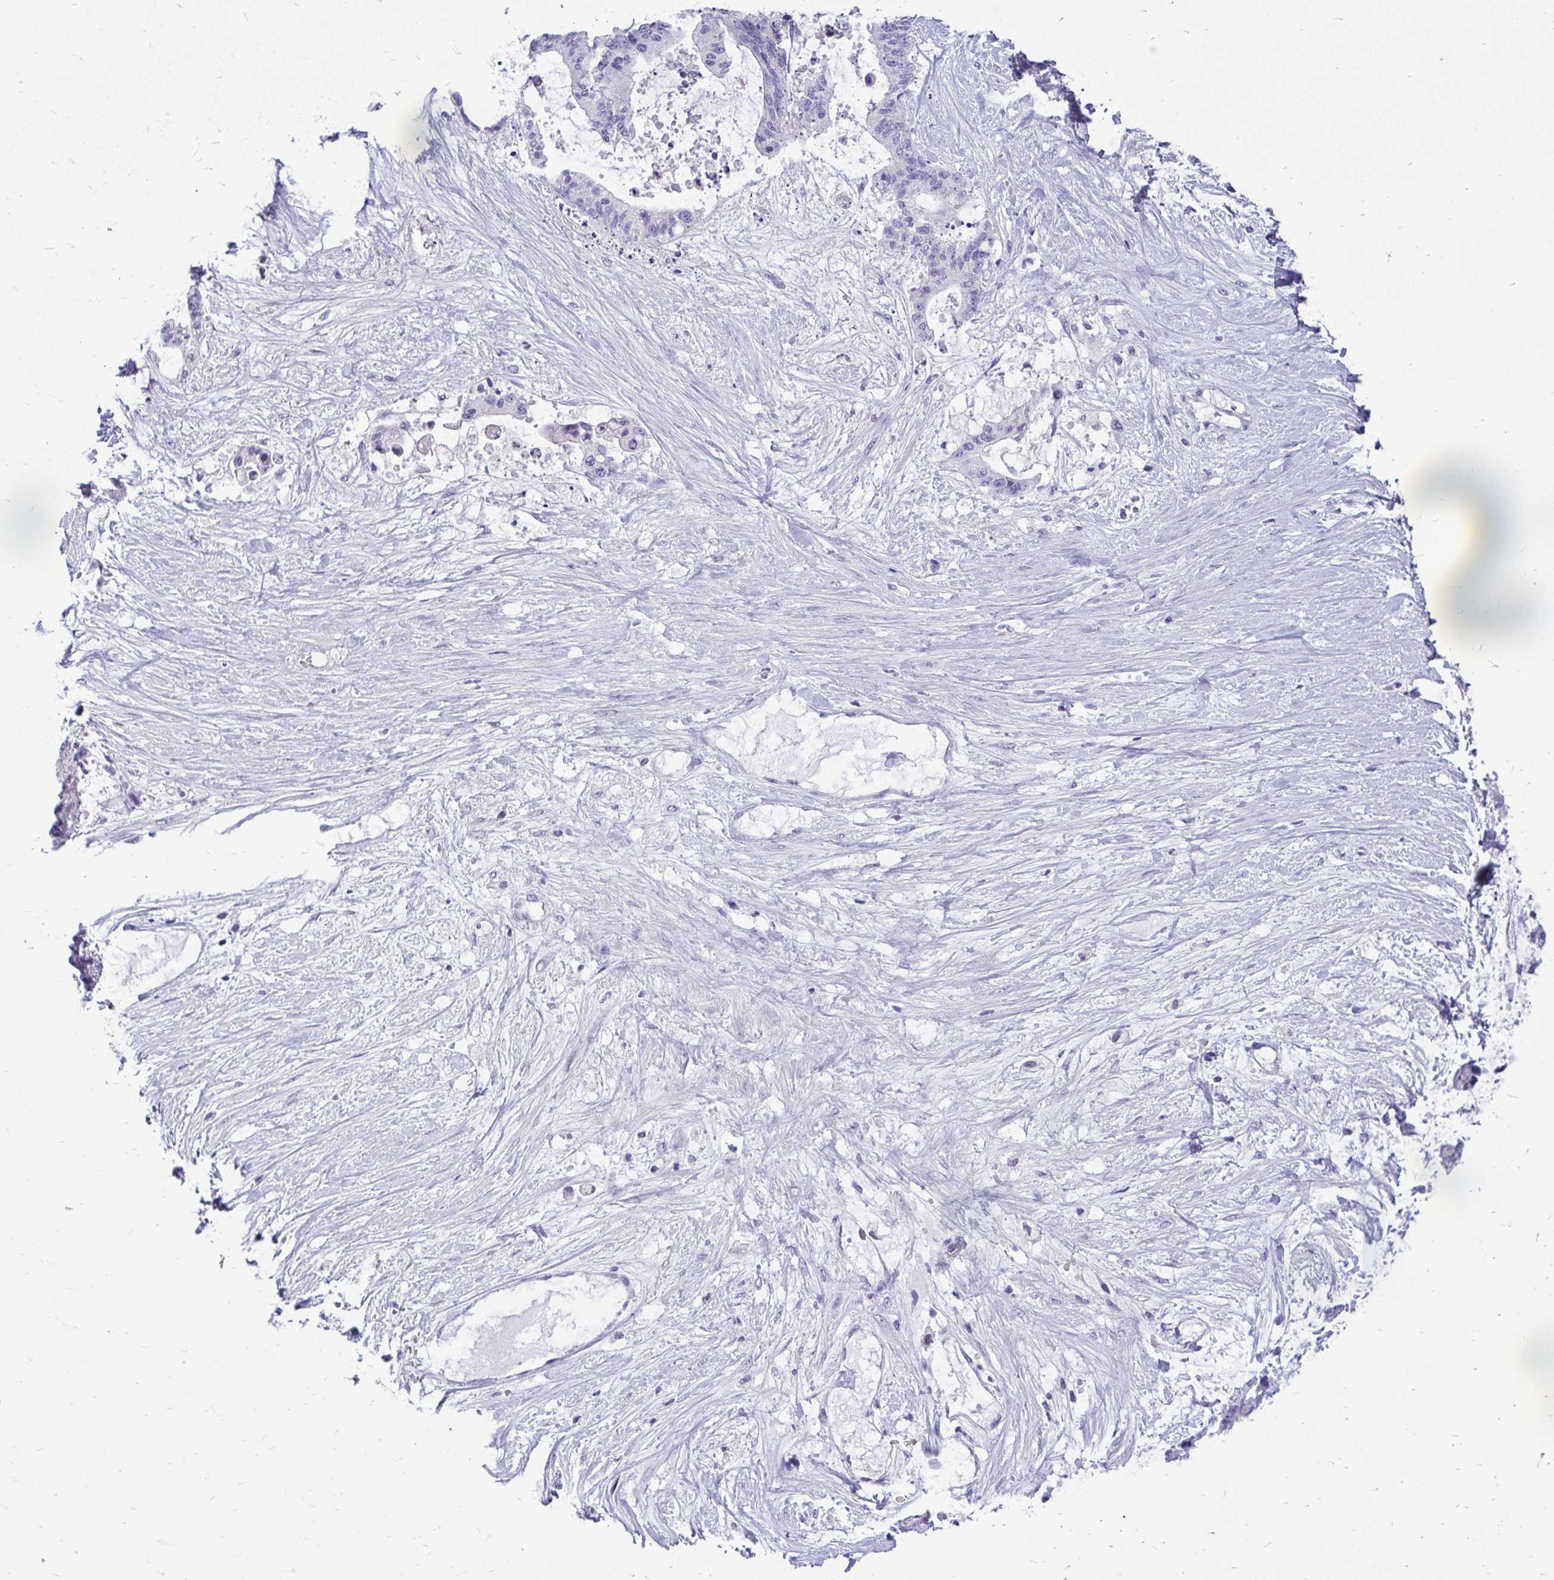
{"staining": {"intensity": "negative", "quantity": "none", "location": "none"}, "tissue": "liver cancer", "cell_type": "Tumor cells", "image_type": "cancer", "snomed": [{"axis": "morphology", "description": "Normal tissue, NOS"}, {"axis": "morphology", "description": "Cholangiocarcinoma"}, {"axis": "topography", "description": "Liver"}, {"axis": "topography", "description": "Peripheral nerve tissue"}], "caption": "Immunohistochemical staining of liver cholangiocarcinoma reveals no significant positivity in tumor cells. Brightfield microscopy of immunohistochemistry (IHC) stained with DAB (brown) and hematoxylin (blue), captured at high magnification.", "gene": "ZSWIM9", "patient": {"sex": "female", "age": 73}}